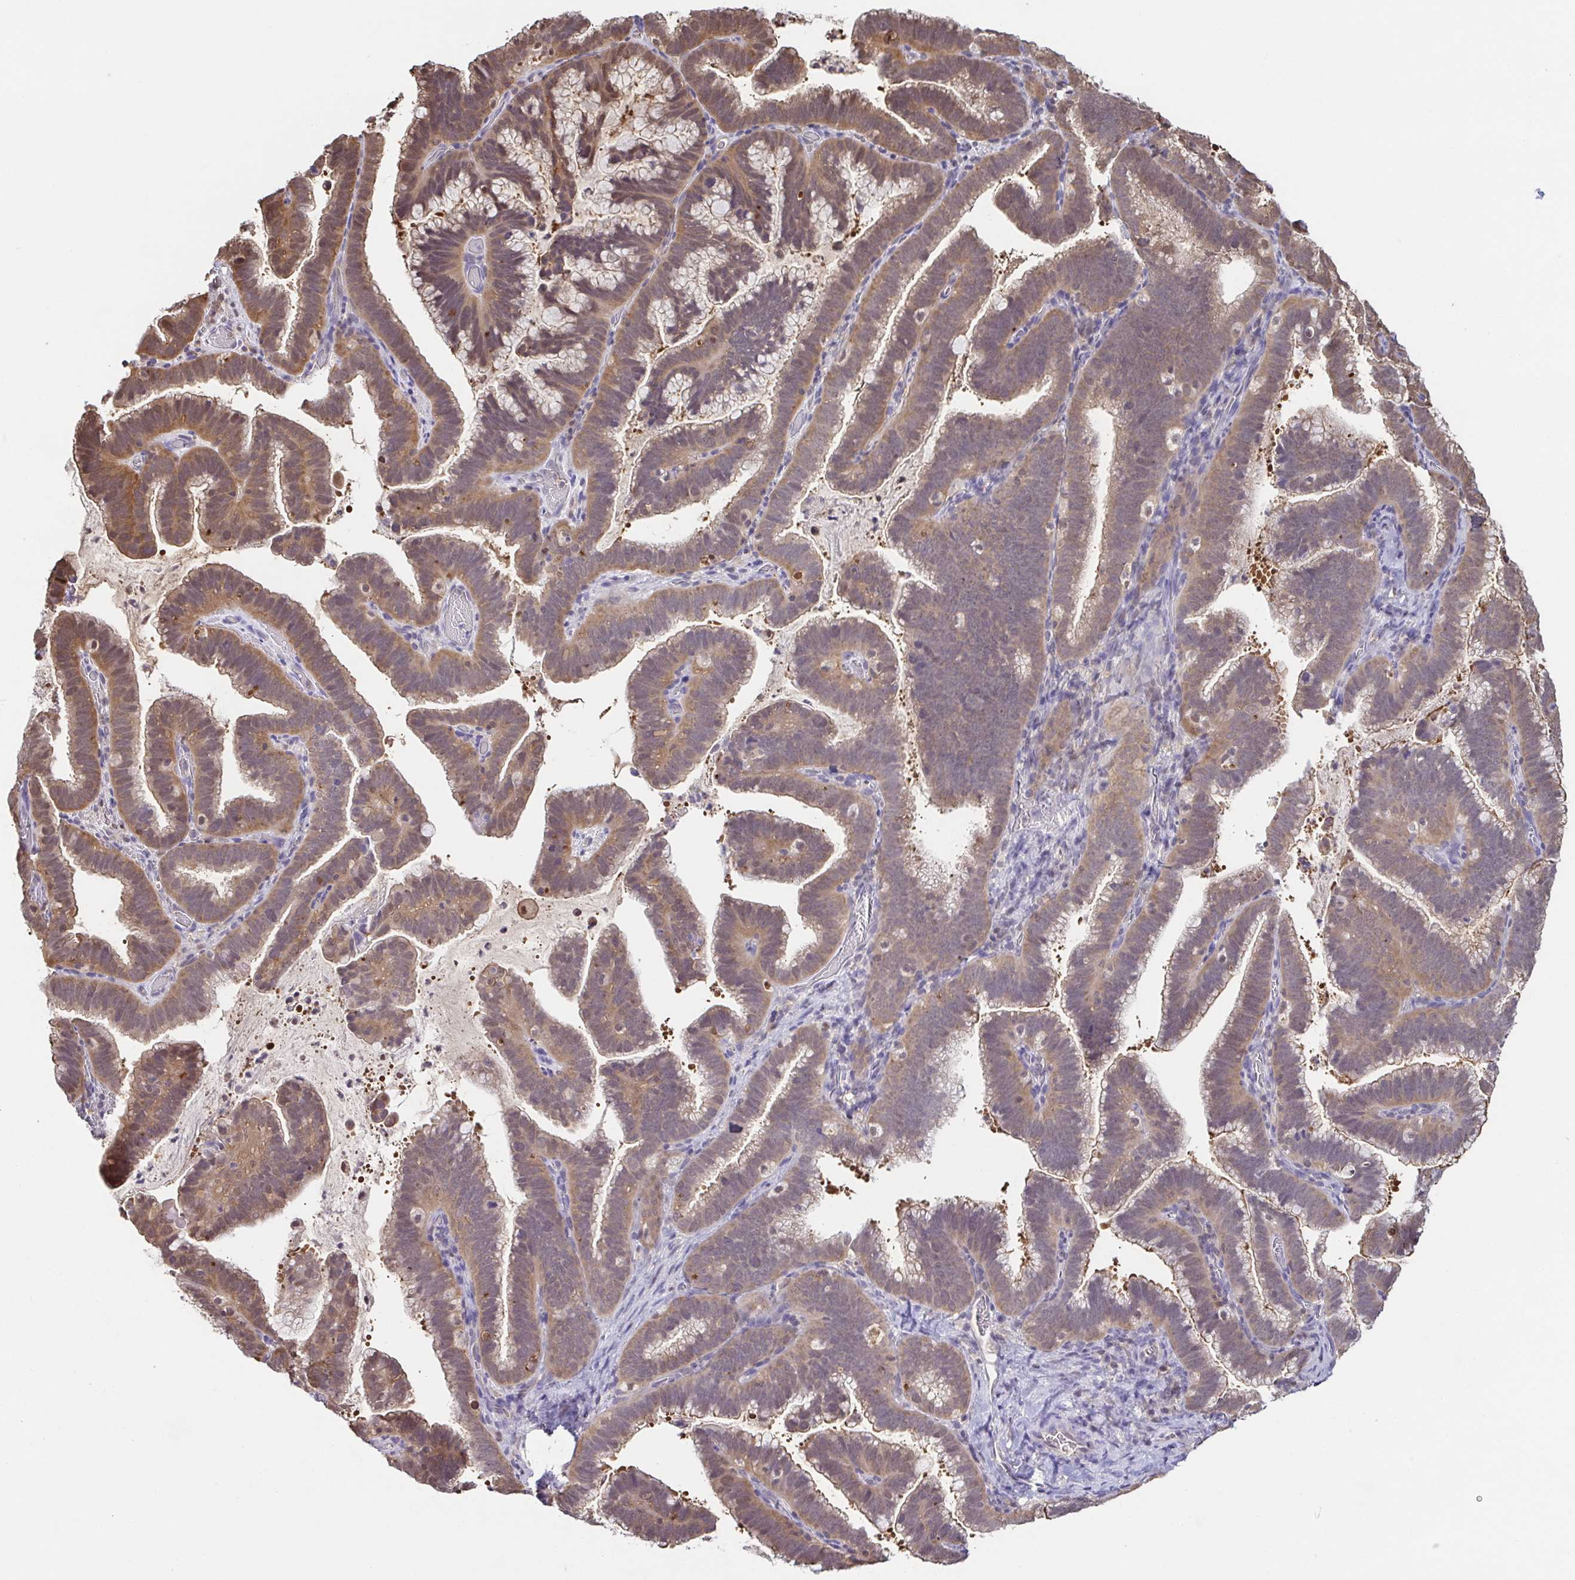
{"staining": {"intensity": "moderate", "quantity": ">75%", "location": "cytoplasmic/membranous,nuclear"}, "tissue": "cervical cancer", "cell_type": "Tumor cells", "image_type": "cancer", "snomed": [{"axis": "morphology", "description": "Adenocarcinoma, NOS"}, {"axis": "topography", "description": "Cervix"}], "caption": "Cervical cancer stained with DAB (3,3'-diaminobenzidine) immunohistochemistry (IHC) reveals medium levels of moderate cytoplasmic/membranous and nuclear positivity in approximately >75% of tumor cells. (brown staining indicates protein expression, while blue staining denotes nuclei).", "gene": "PSMB9", "patient": {"sex": "female", "age": 61}}